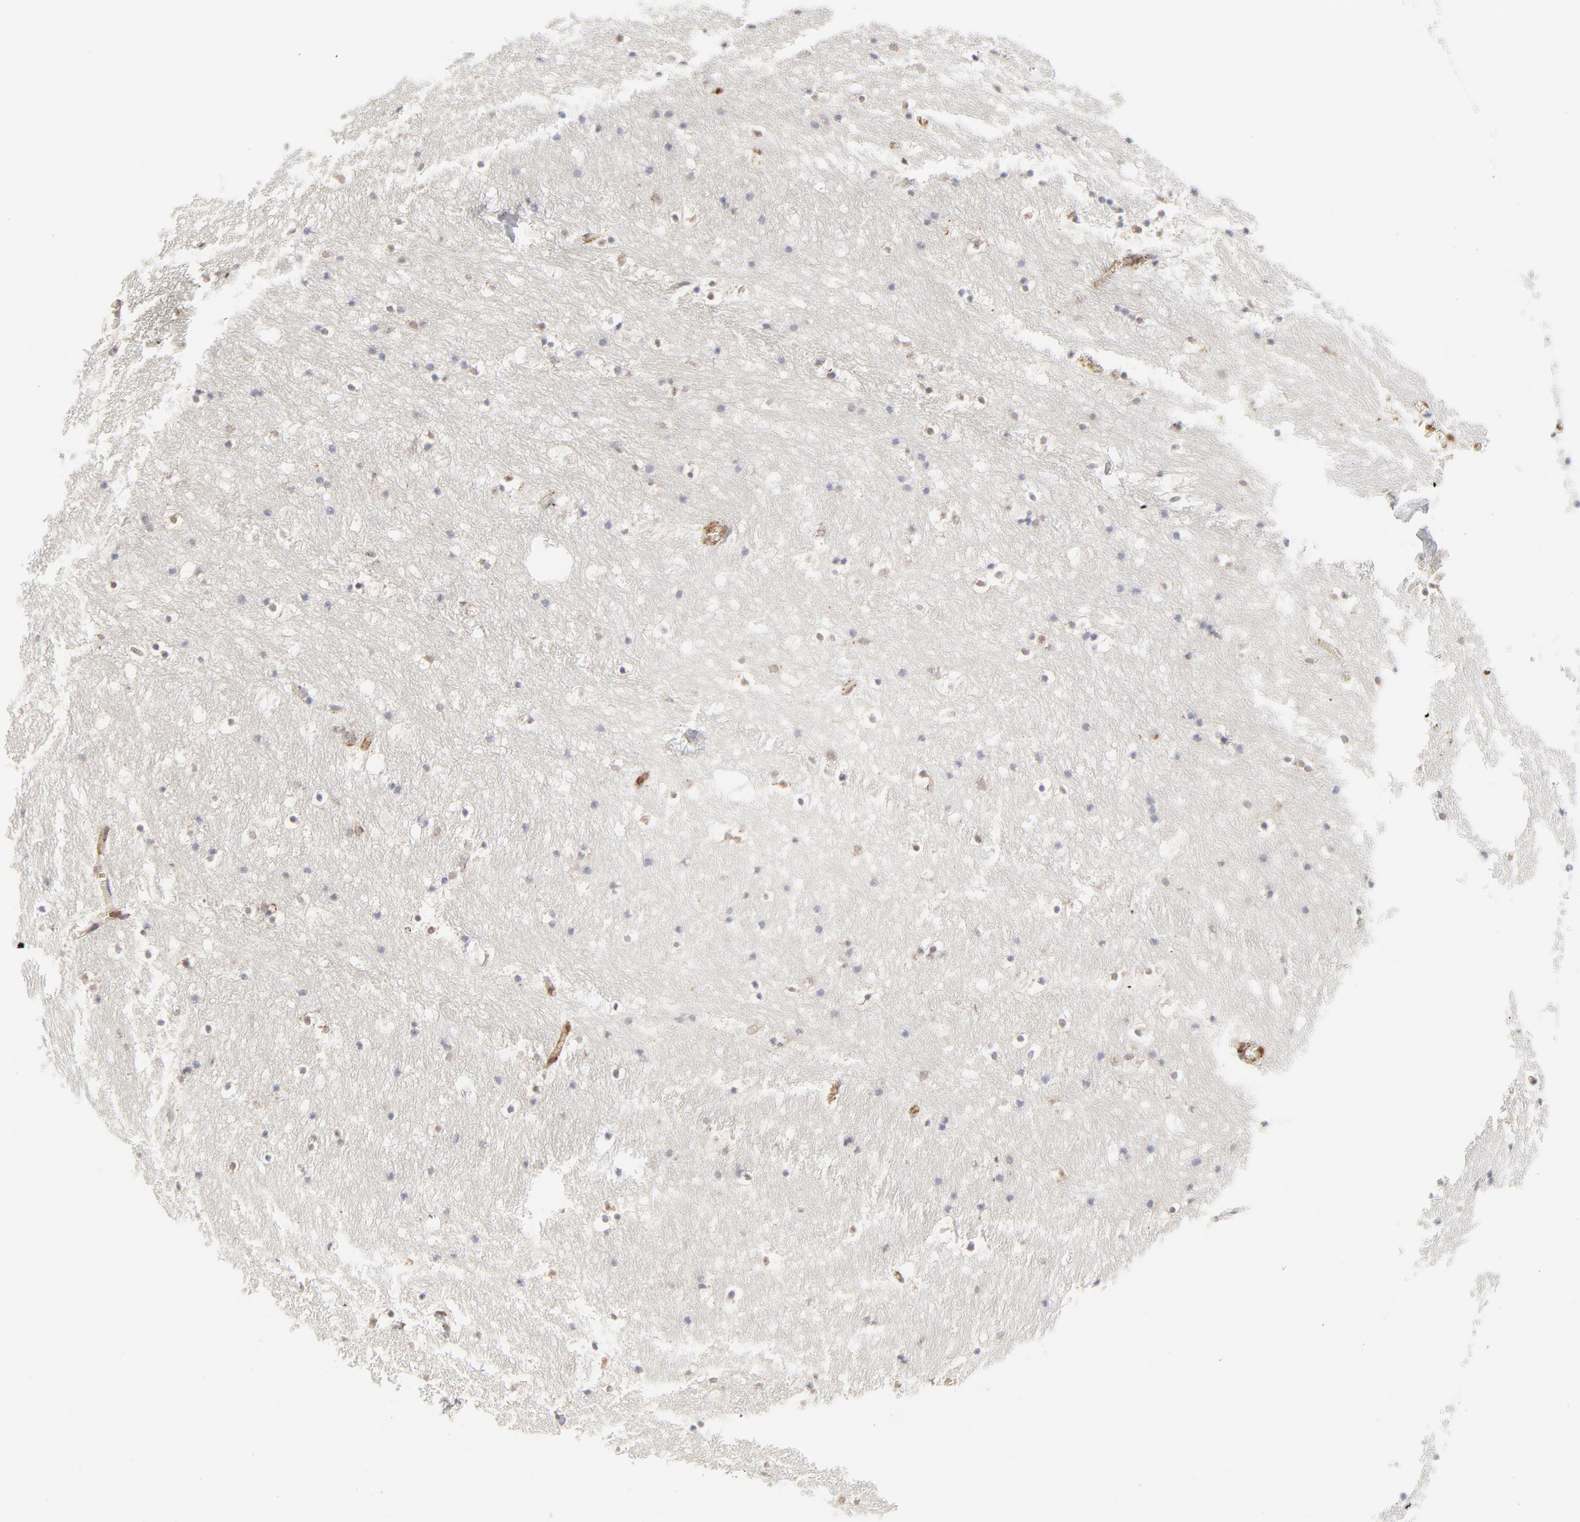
{"staining": {"intensity": "negative", "quantity": "none", "location": "none"}, "tissue": "caudate", "cell_type": "Glial cells", "image_type": "normal", "snomed": [{"axis": "morphology", "description": "Normal tissue, NOS"}, {"axis": "topography", "description": "Lateral ventricle wall"}], "caption": "Micrograph shows no significant protein positivity in glial cells of benign caudate. The staining is performed using DAB (3,3'-diaminobenzidine) brown chromogen with nuclei counter-stained in using hematoxylin.", "gene": "CDK6", "patient": {"sex": "male", "age": 45}}